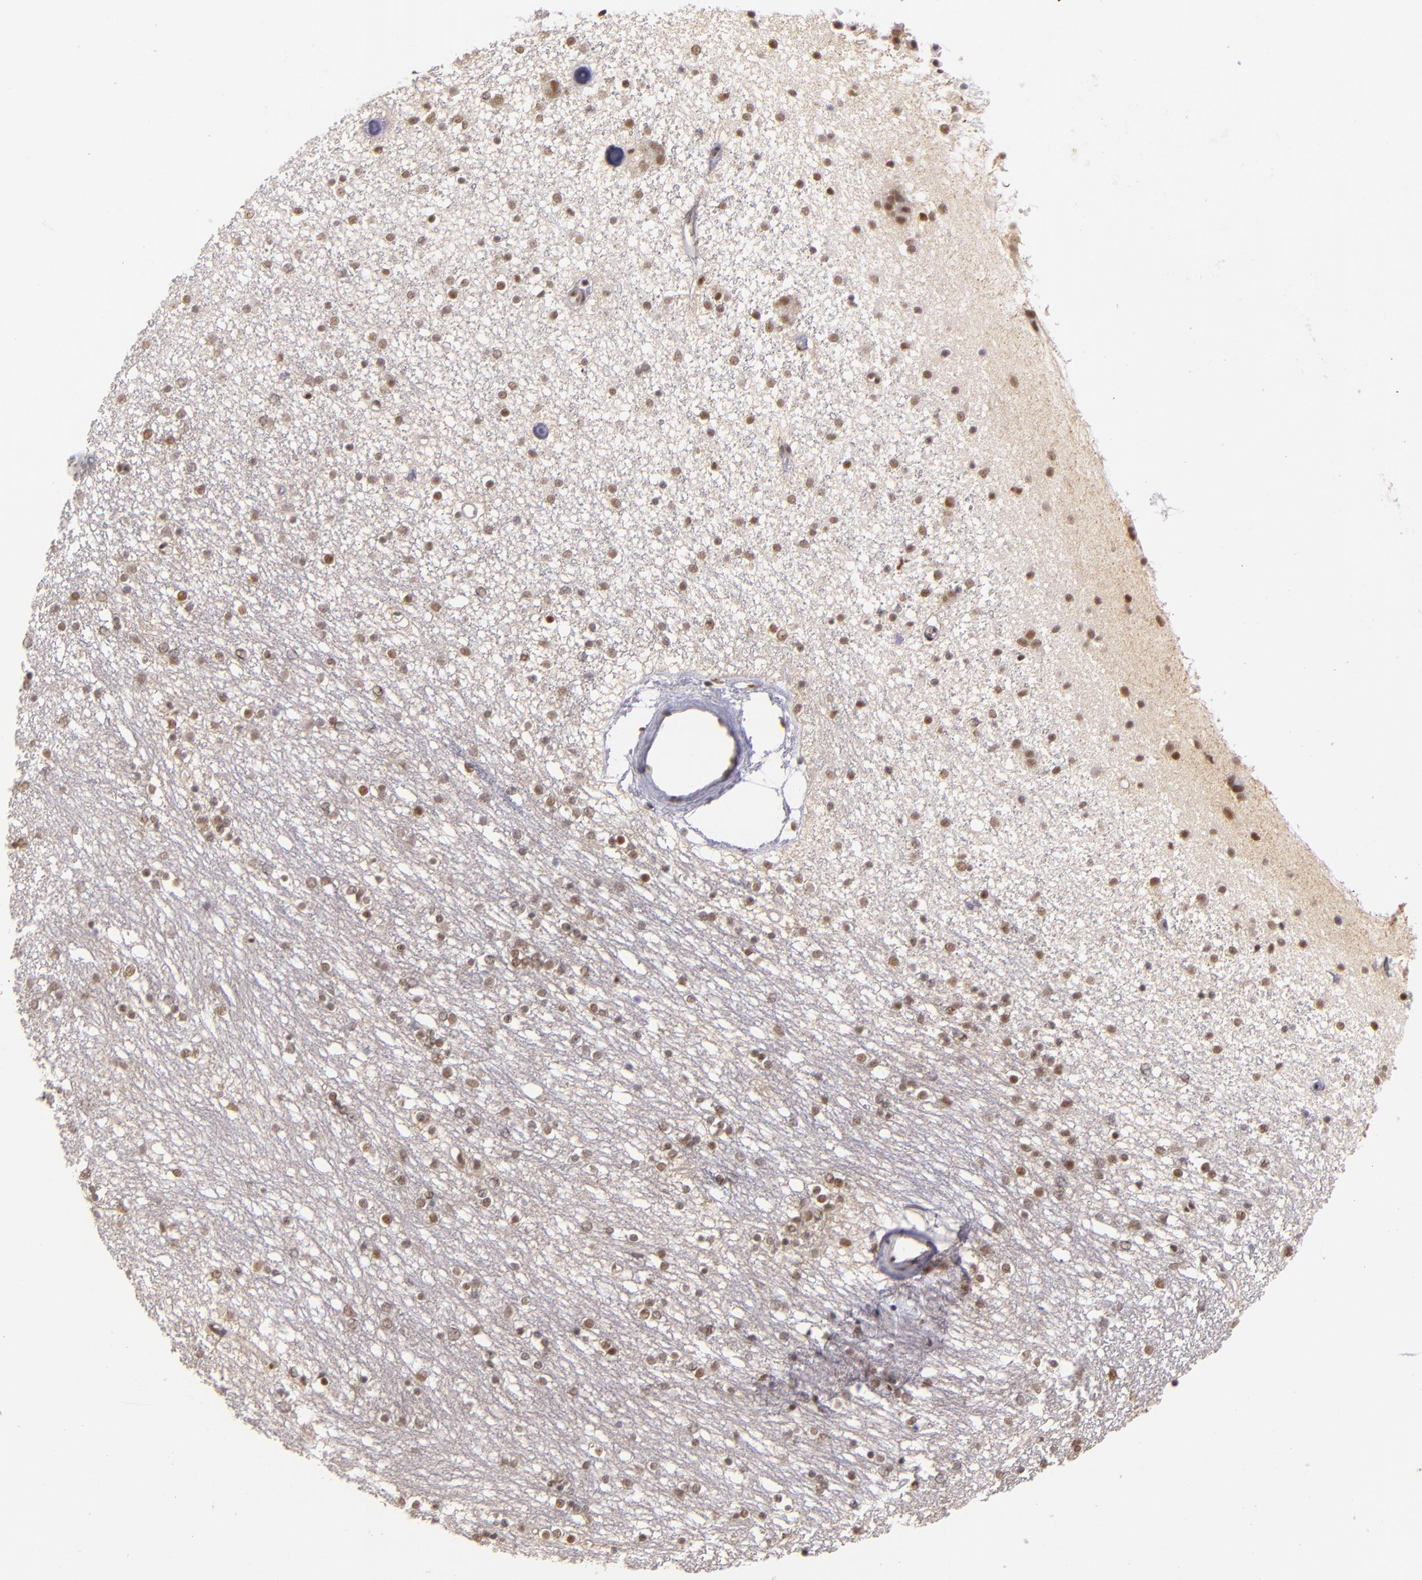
{"staining": {"intensity": "weak", "quantity": "<25%", "location": "nuclear"}, "tissue": "caudate", "cell_type": "Glial cells", "image_type": "normal", "snomed": [{"axis": "morphology", "description": "Normal tissue, NOS"}, {"axis": "topography", "description": "Lateral ventricle wall"}], "caption": "This is a histopathology image of immunohistochemistry staining of benign caudate, which shows no positivity in glial cells.", "gene": "NCOR2", "patient": {"sex": "female", "age": 54}}